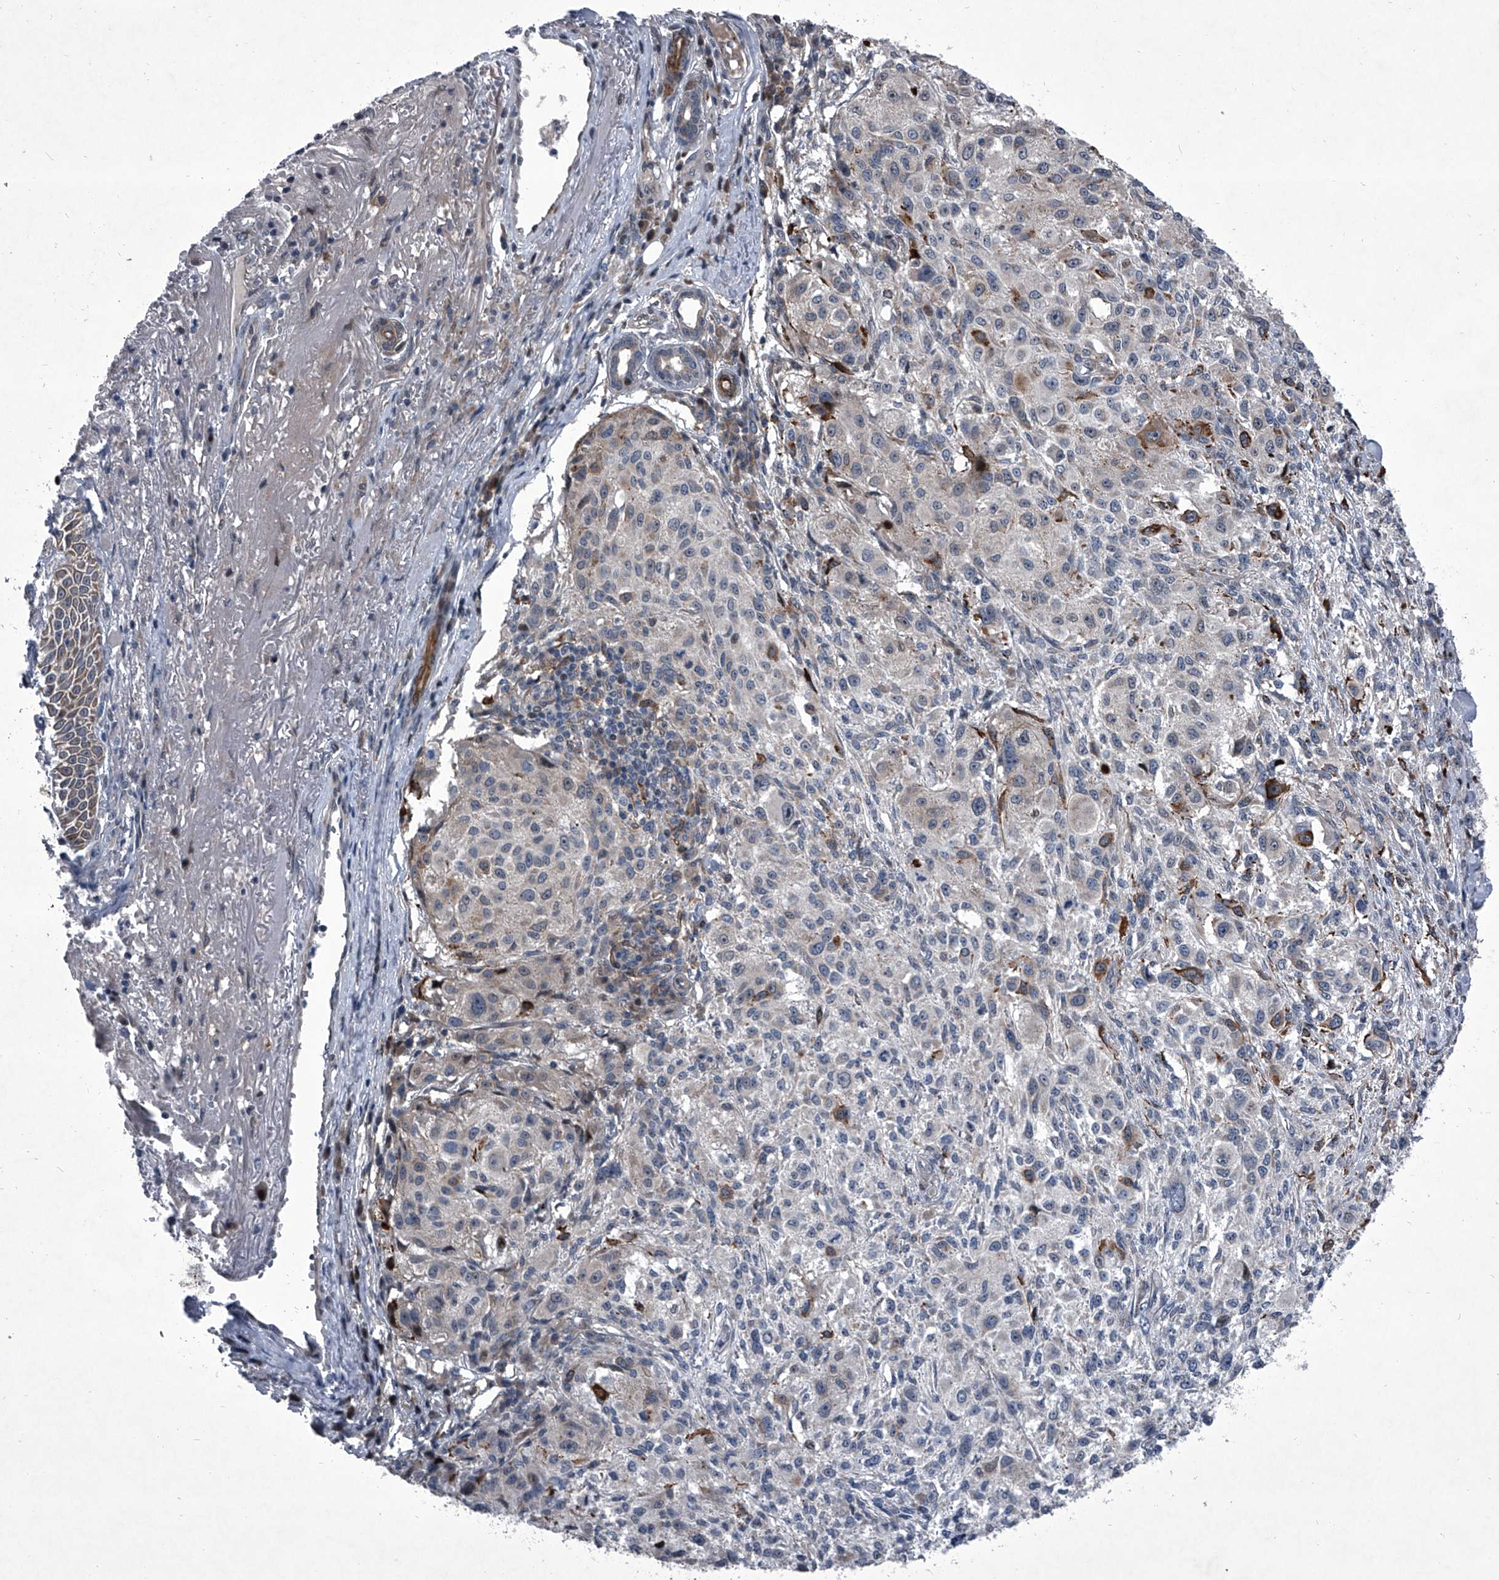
{"staining": {"intensity": "negative", "quantity": "none", "location": "none"}, "tissue": "melanoma", "cell_type": "Tumor cells", "image_type": "cancer", "snomed": [{"axis": "morphology", "description": "Necrosis, NOS"}, {"axis": "morphology", "description": "Malignant melanoma, NOS"}, {"axis": "topography", "description": "Skin"}], "caption": "Human melanoma stained for a protein using immunohistochemistry reveals no expression in tumor cells.", "gene": "ELK4", "patient": {"sex": "female", "age": 87}}